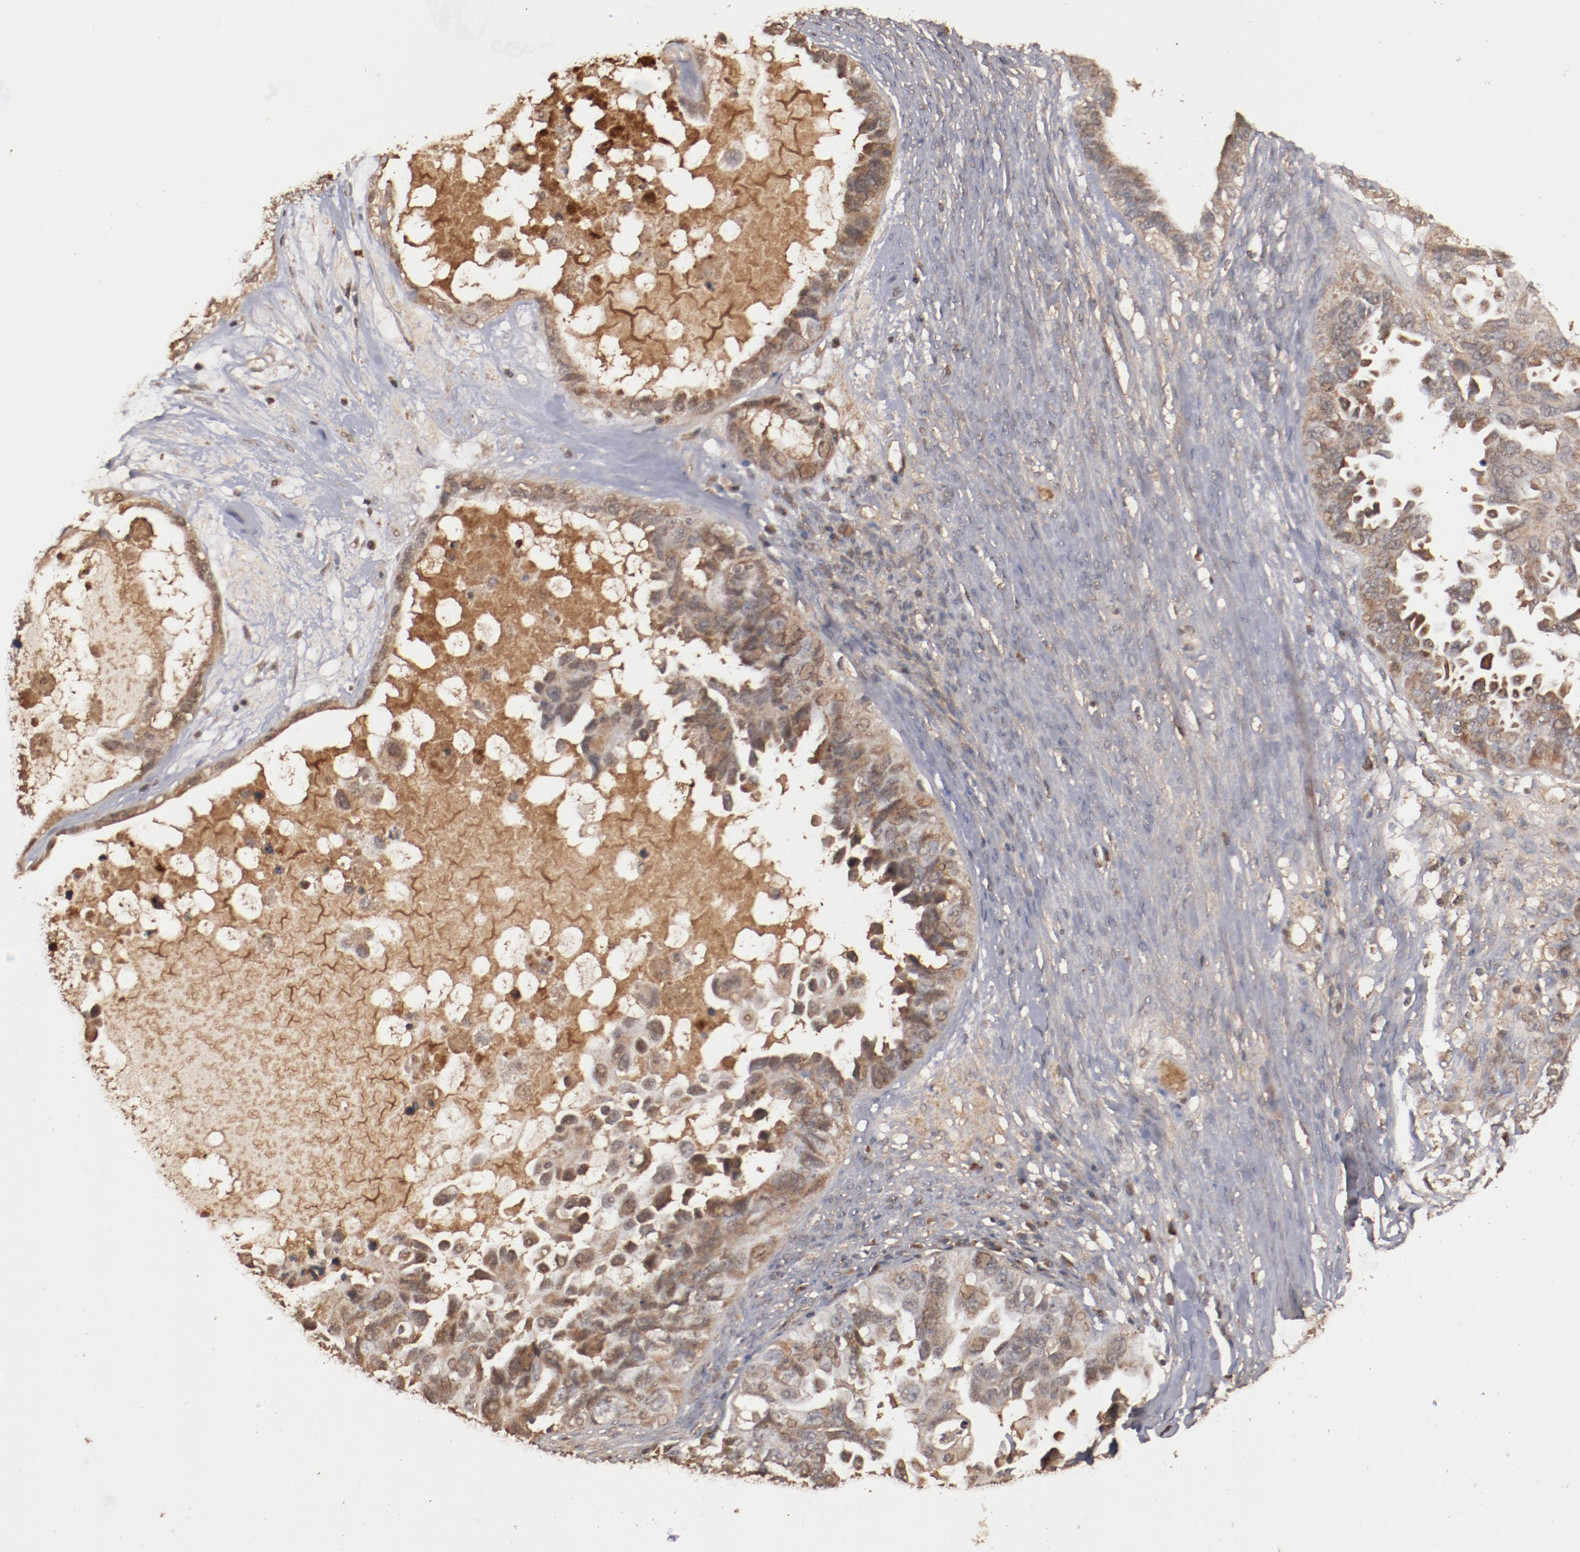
{"staining": {"intensity": "moderate", "quantity": ">75%", "location": "cytoplasmic/membranous"}, "tissue": "ovarian cancer", "cell_type": "Tumor cells", "image_type": "cancer", "snomed": [{"axis": "morphology", "description": "Cystadenocarcinoma, serous, NOS"}, {"axis": "topography", "description": "Ovary"}], "caption": "This image demonstrates IHC staining of human ovarian cancer (serous cystadenocarcinoma), with medium moderate cytoplasmic/membranous expression in approximately >75% of tumor cells.", "gene": "TENM1", "patient": {"sex": "female", "age": 82}}